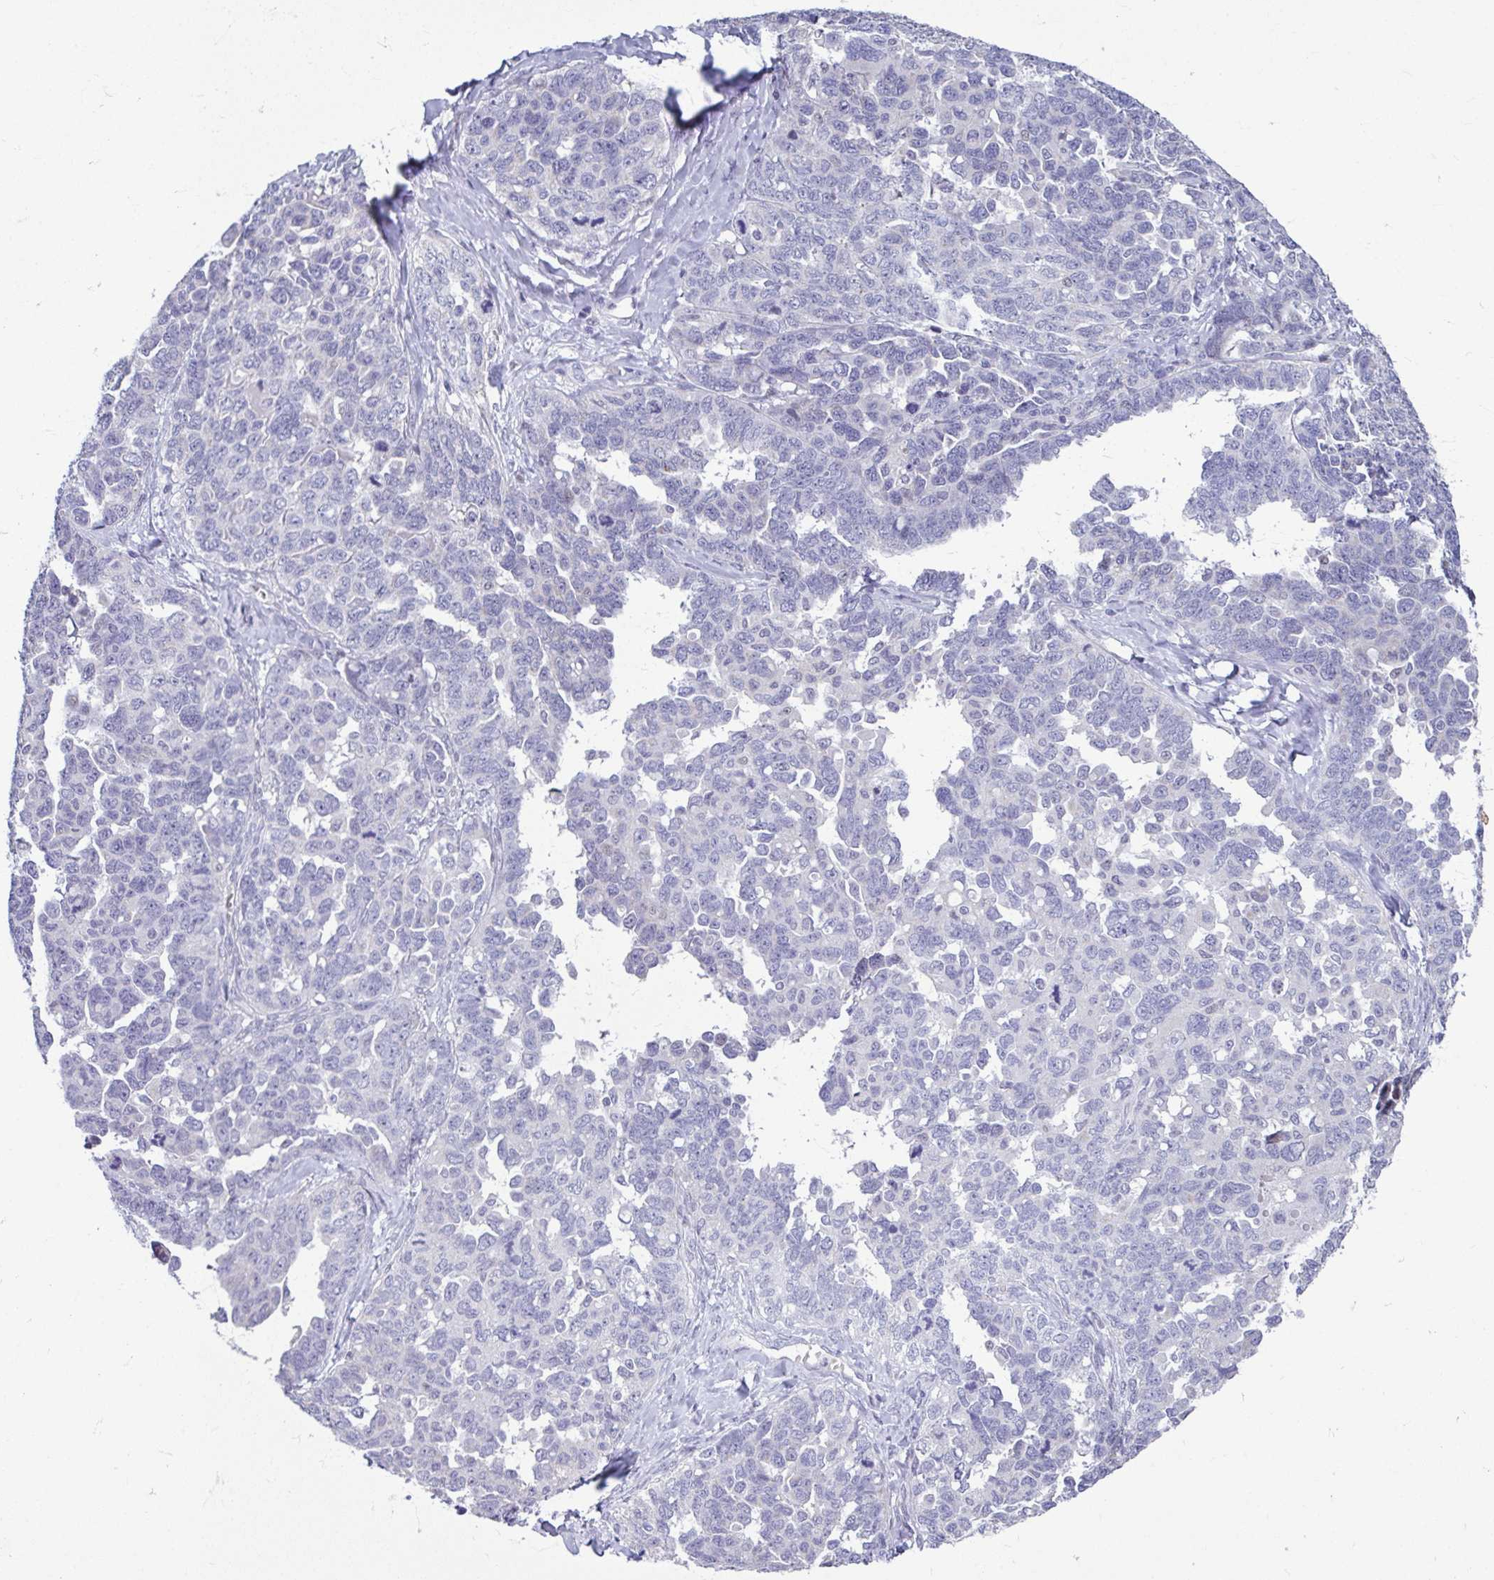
{"staining": {"intensity": "negative", "quantity": "none", "location": "none"}, "tissue": "ovarian cancer", "cell_type": "Tumor cells", "image_type": "cancer", "snomed": [{"axis": "morphology", "description": "Cystadenocarcinoma, serous, NOS"}, {"axis": "topography", "description": "Ovary"}], "caption": "Ovarian cancer (serous cystadenocarcinoma) was stained to show a protein in brown. There is no significant staining in tumor cells.", "gene": "ODF1", "patient": {"sex": "female", "age": 69}}